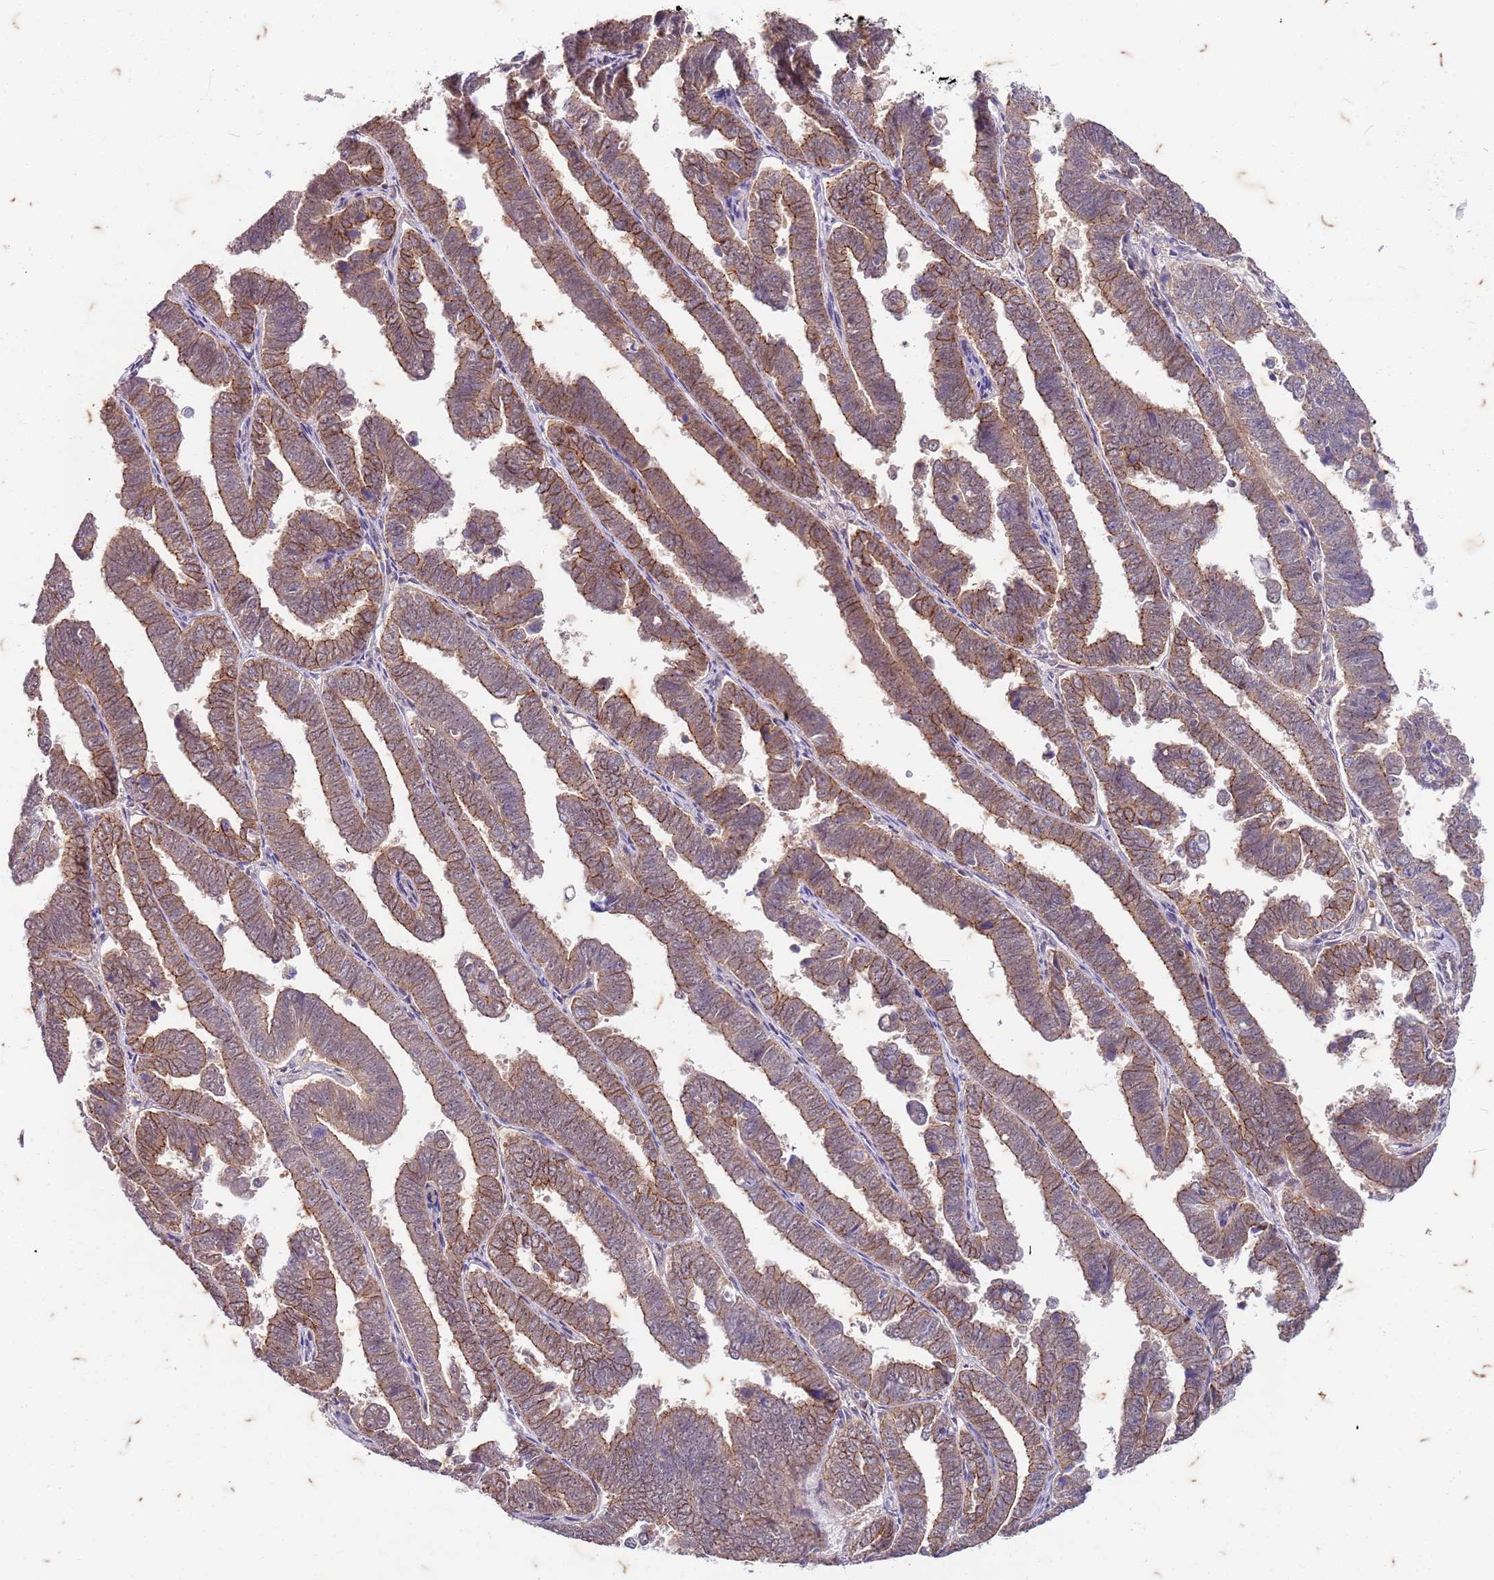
{"staining": {"intensity": "moderate", "quantity": ">75%", "location": "cytoplasmic/membranous"}, "tissue": "endometrial cancer", "cell_type": "Tumor cells", "image_type": "cancer", "snomed": [{"axis": "morphology", "description": "Adenocarcinoma, NOS"}, {"axis": "topography", "description": "Endometrium"}], "caption": "Immunohistochemical staining of adenocarcinoma (endometrial) demonstrates medium levels of moderate cytoplasmic/membranous positivity in approximately >75% of tumor cells.", "gene": "RAPGEF3", "patient": {"sex": "female", "age": 75}}